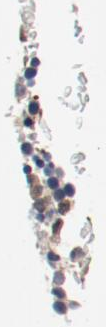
{"staining": {"intensity": "moderate", "quantity": ">75%", "location": "cytoplasmic/membranous"}, "tissue": "bone marrow", "cell_type": "Hematopoietic cells", "image_type": "normal", "snomed": [{"axis": "morphology", "description": "Normal tissue, NOS"}, {"axis": "topography", "description": "Bone marrow"}], "caption": "The micrograph exhibits staining of benign bone marrow, revealing moderate cytoplasmic/membranous protein positivity (brown color) within hematopoietic cells. (DAB = brown stain, brightfield microscopy at high magnification).", "gene": "ILK", "patient": {"sex": "male", "age": 17}}